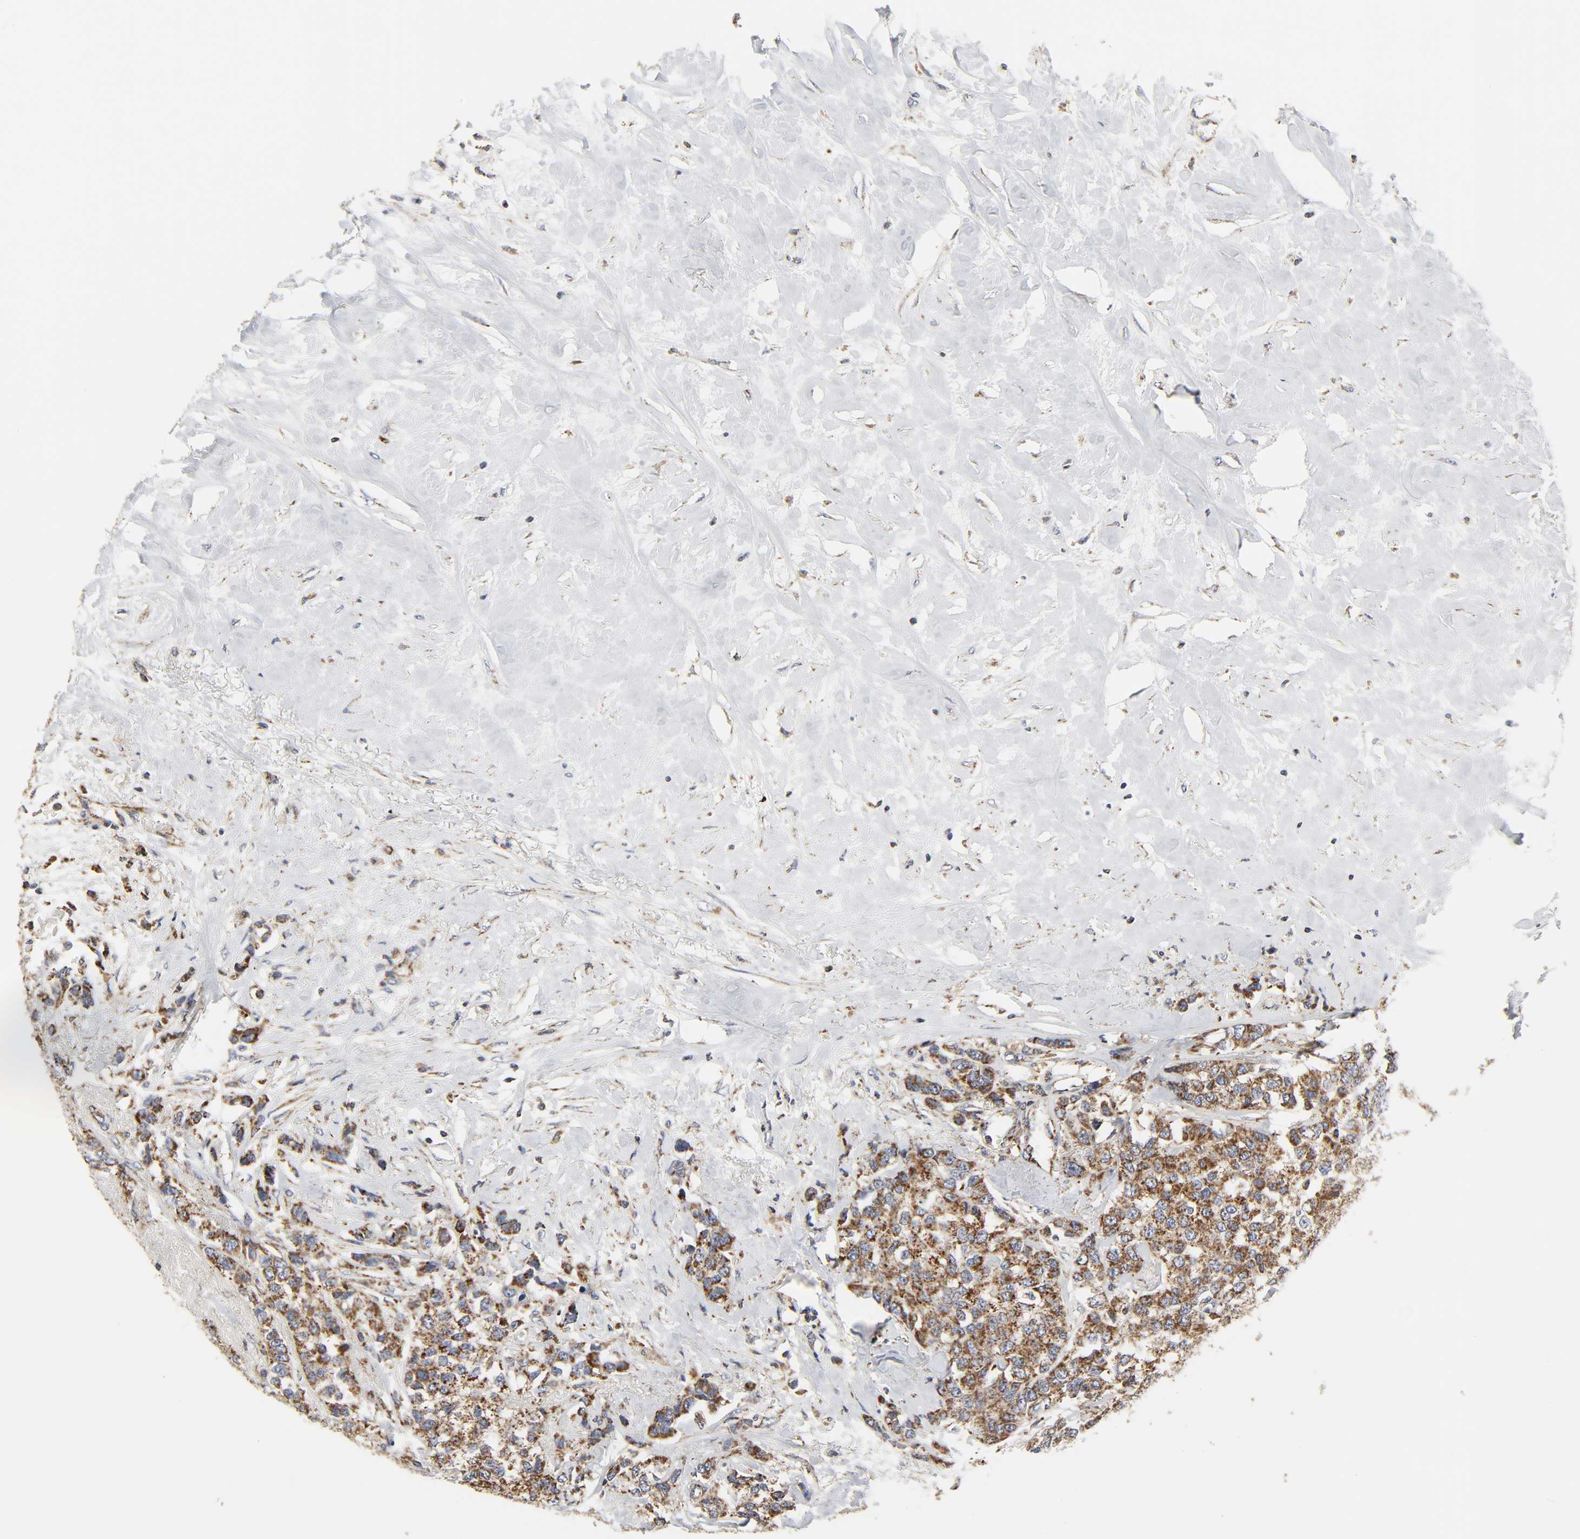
{"staining": {"intensity": "strong", "quantity": ">75%", "location": "cytoplasmic/membranous"}, "tissue": "breast cancer", "cell_type": "Tumor cells", "image_type": "cancer", "snomed": [{"axis": "morphology", "description": "Duct carcinoma"}, {"axis": "topography", "description": "Breast"}], "caption": "IHC photomicrograph of neoplastic tissue: breast cancer stained using immunohistochemistry displays high levels of strong protein expression localized specifically in the cytoplasmic/membranous of tumor cells, appearing as a cytoplasmic/membranous brown color.", "gene": "COX6B1", "patient": {"sex": "female", "age": 51}}